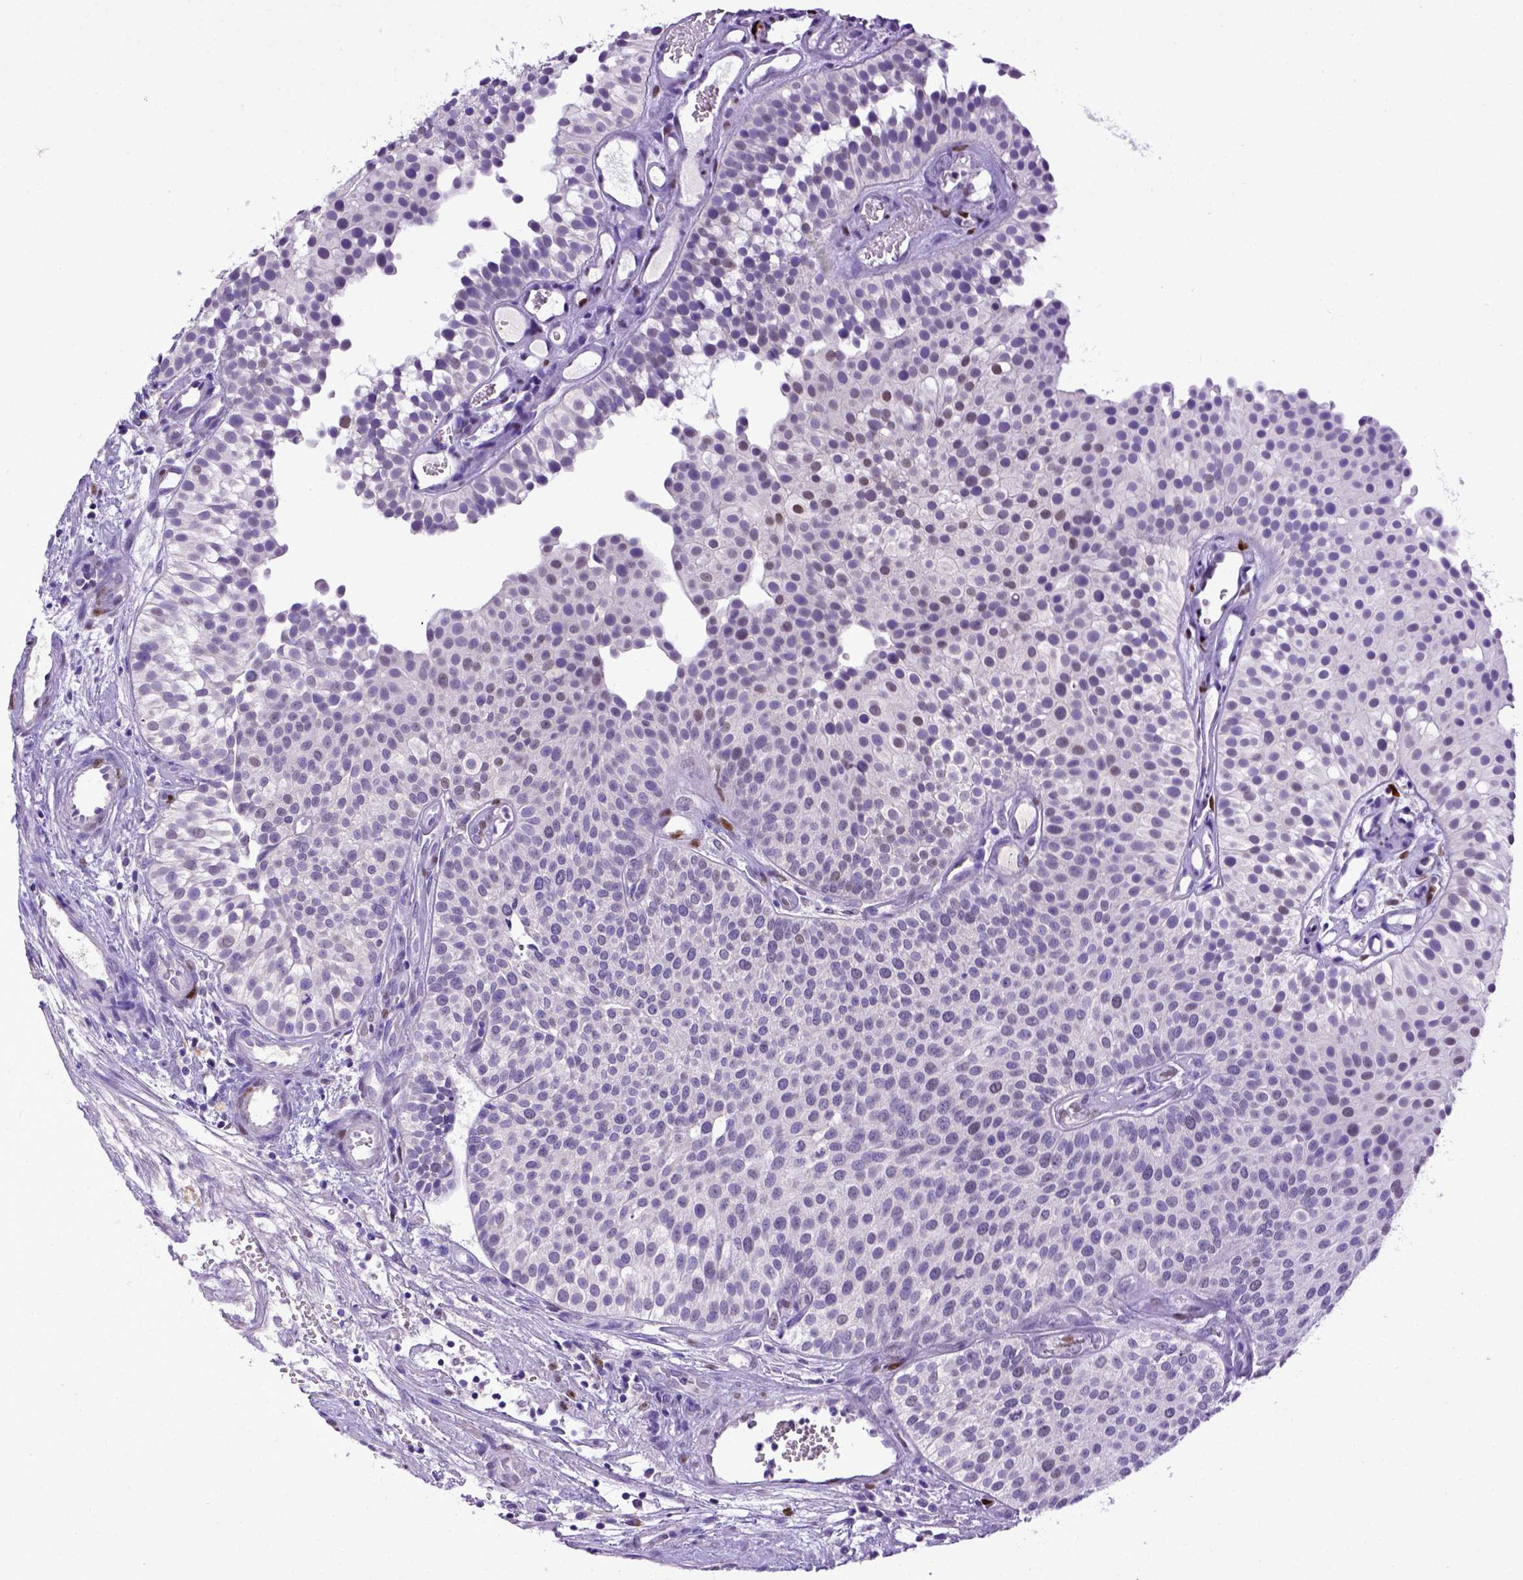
{"staining": {"intensity": "negative", "quantity": "none", "location": "none"}, "tissue": "urothelial cancer", "cell_type": "Tumor cells", "image_type": "cancer", "snomed": [{"axis": "morphology", "description": "Urothelial carcinoma, Low grade"}, {"axis": "topography", "description": "Urinary bladder"}], "caption": "Micrograph shows no protein expression in tumor cells of urothelial cancer tissue. (Brightfield microscopy of DAB (3,3'-diaminobenzidine) IHC at high magnification).", "gene": "CDKN1A", "patient": {"sex": "female", "age": 87}}